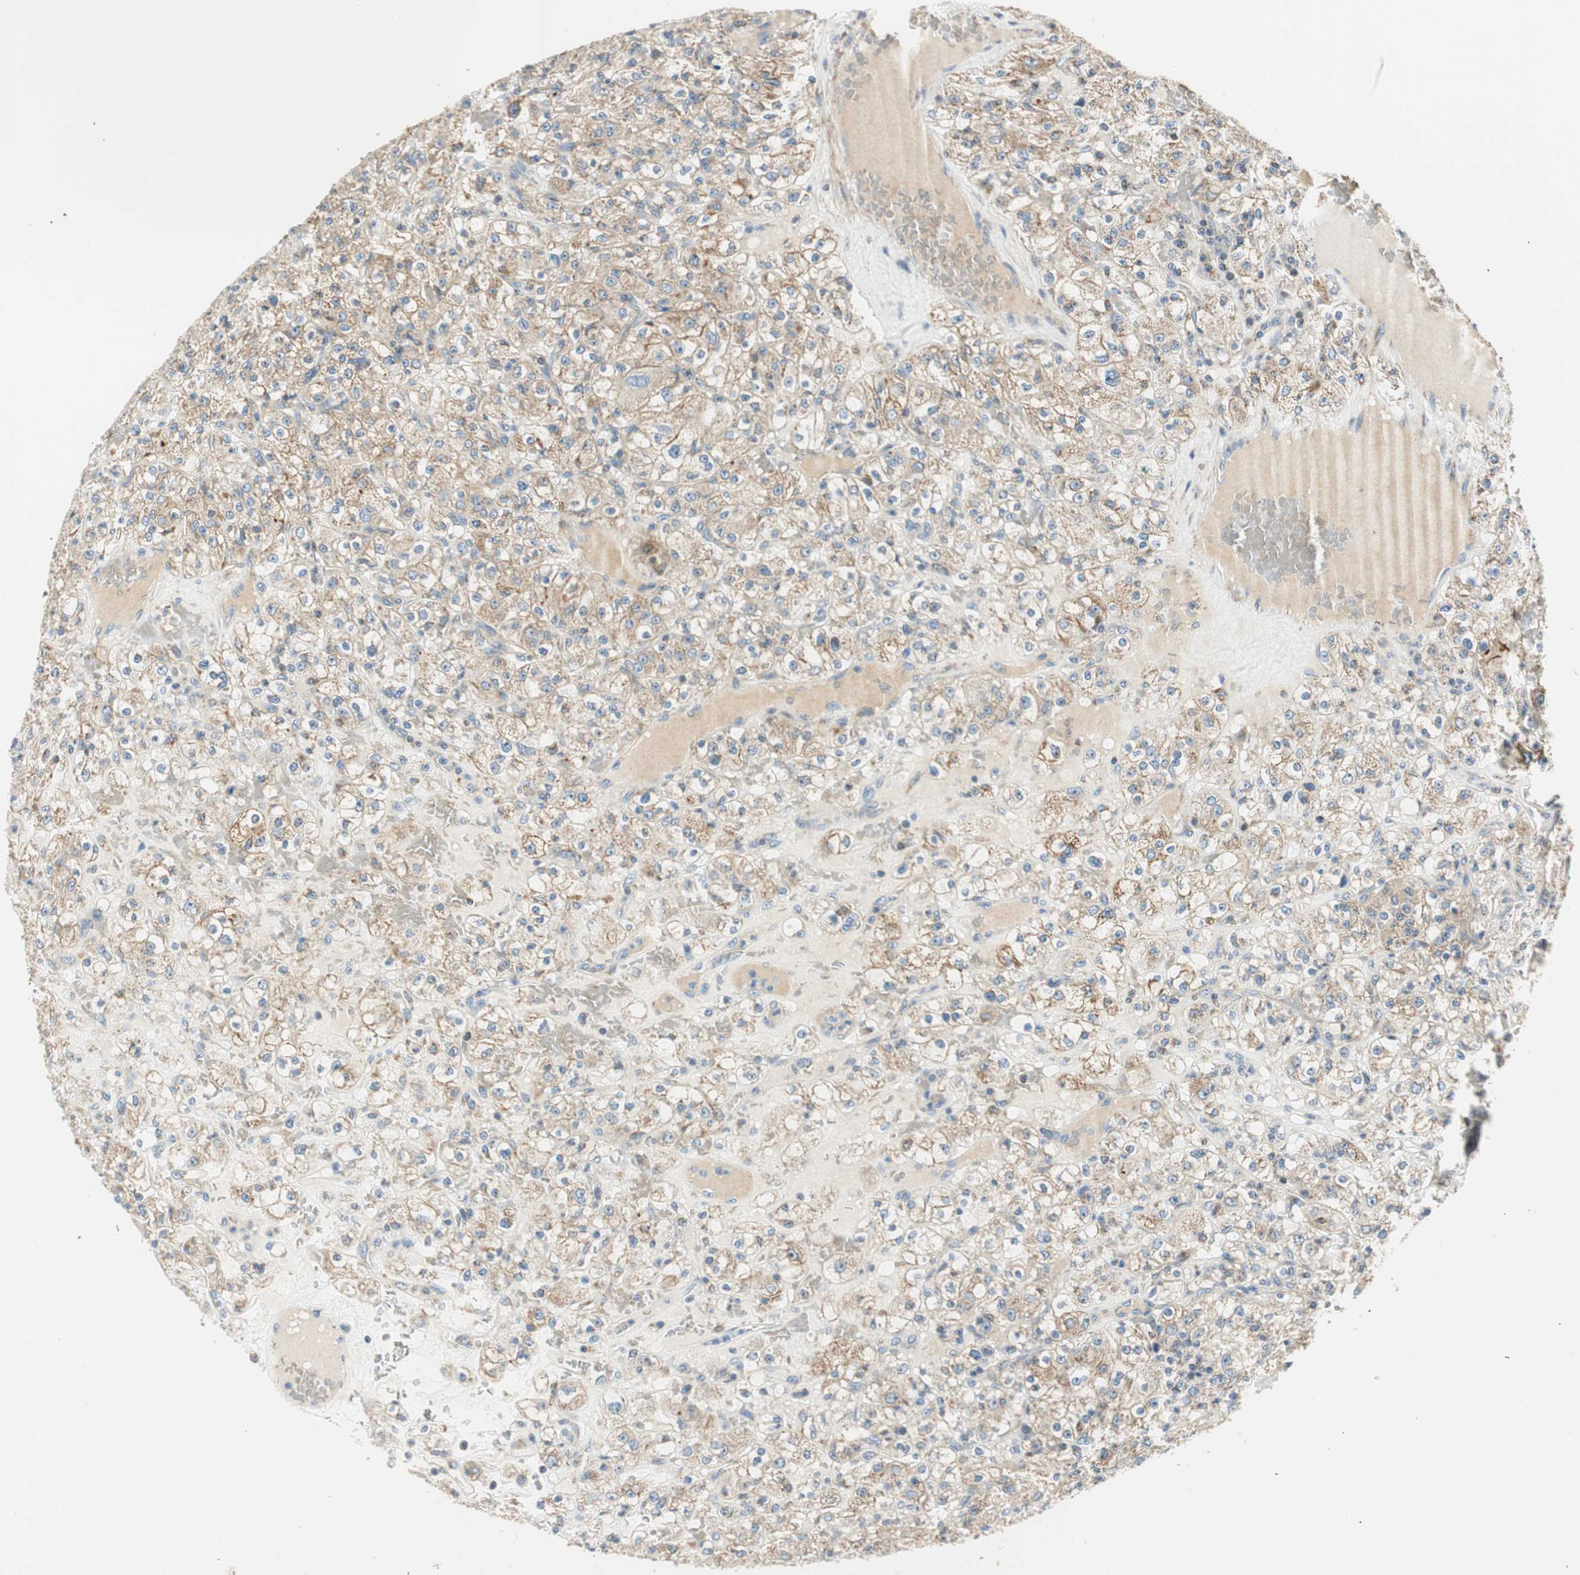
{"staining": {"intensity": "moderate", "quantity": ">75%", "location": "cytoplasmic/membranous"}, "tissue": "renal cancer", "cell_type": "Tumor cells", "image_type": "cancer", "snomed": [{"axis": "morphology", "description": "Normal tissue, NOS"}, {"axis": "morphology", "description": "Adenocarcinoma, NOS"}, {"axis": "topography", "description": "Kidney"}], "caption": "Immunohistochemical staining of renal cancer displays medium levels of moderate cytoplasmic/membranous expression in about >75% of tumor cells.", "gene": "RORB", "patient": {"sex": "female", "age": 72}}